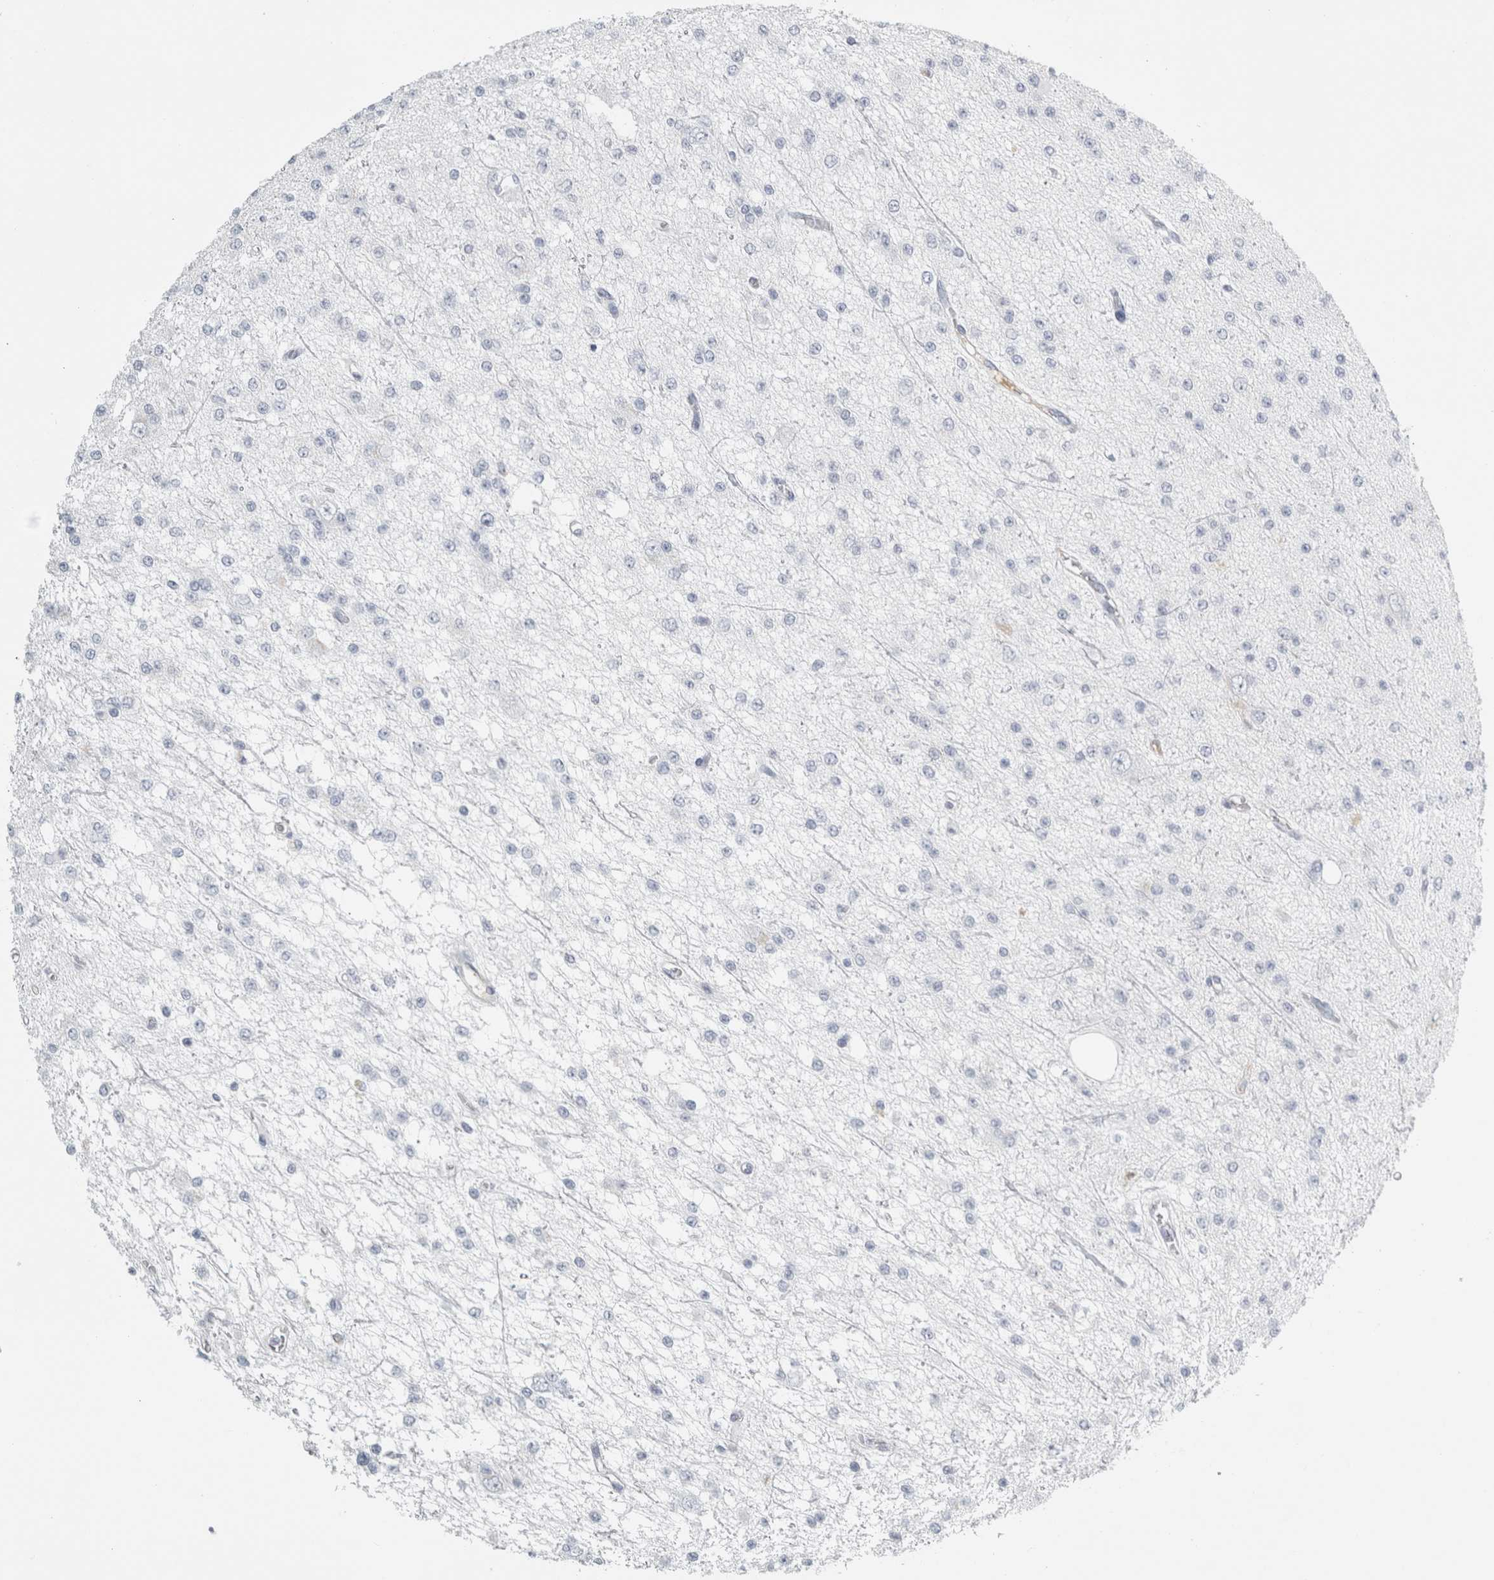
{"staining": {"intensity": "negative", "quantity": "none", "location": "none"}, "tissue": "glioma", "cell_type": "Tumor cells", "image_type": "cancer", "snomed": [{"axis": "morphology", "description": "Glioma, malignant, Low grade"}, {"axis": "topography", "description": "Brain"}], "caption": "This is an IHC photomicrograph of human malignant glioma (low-grade). There is no positivity in tumor cells.", "gene": "TSPAN8", "patient": {"sex": "male", "age": 38}}